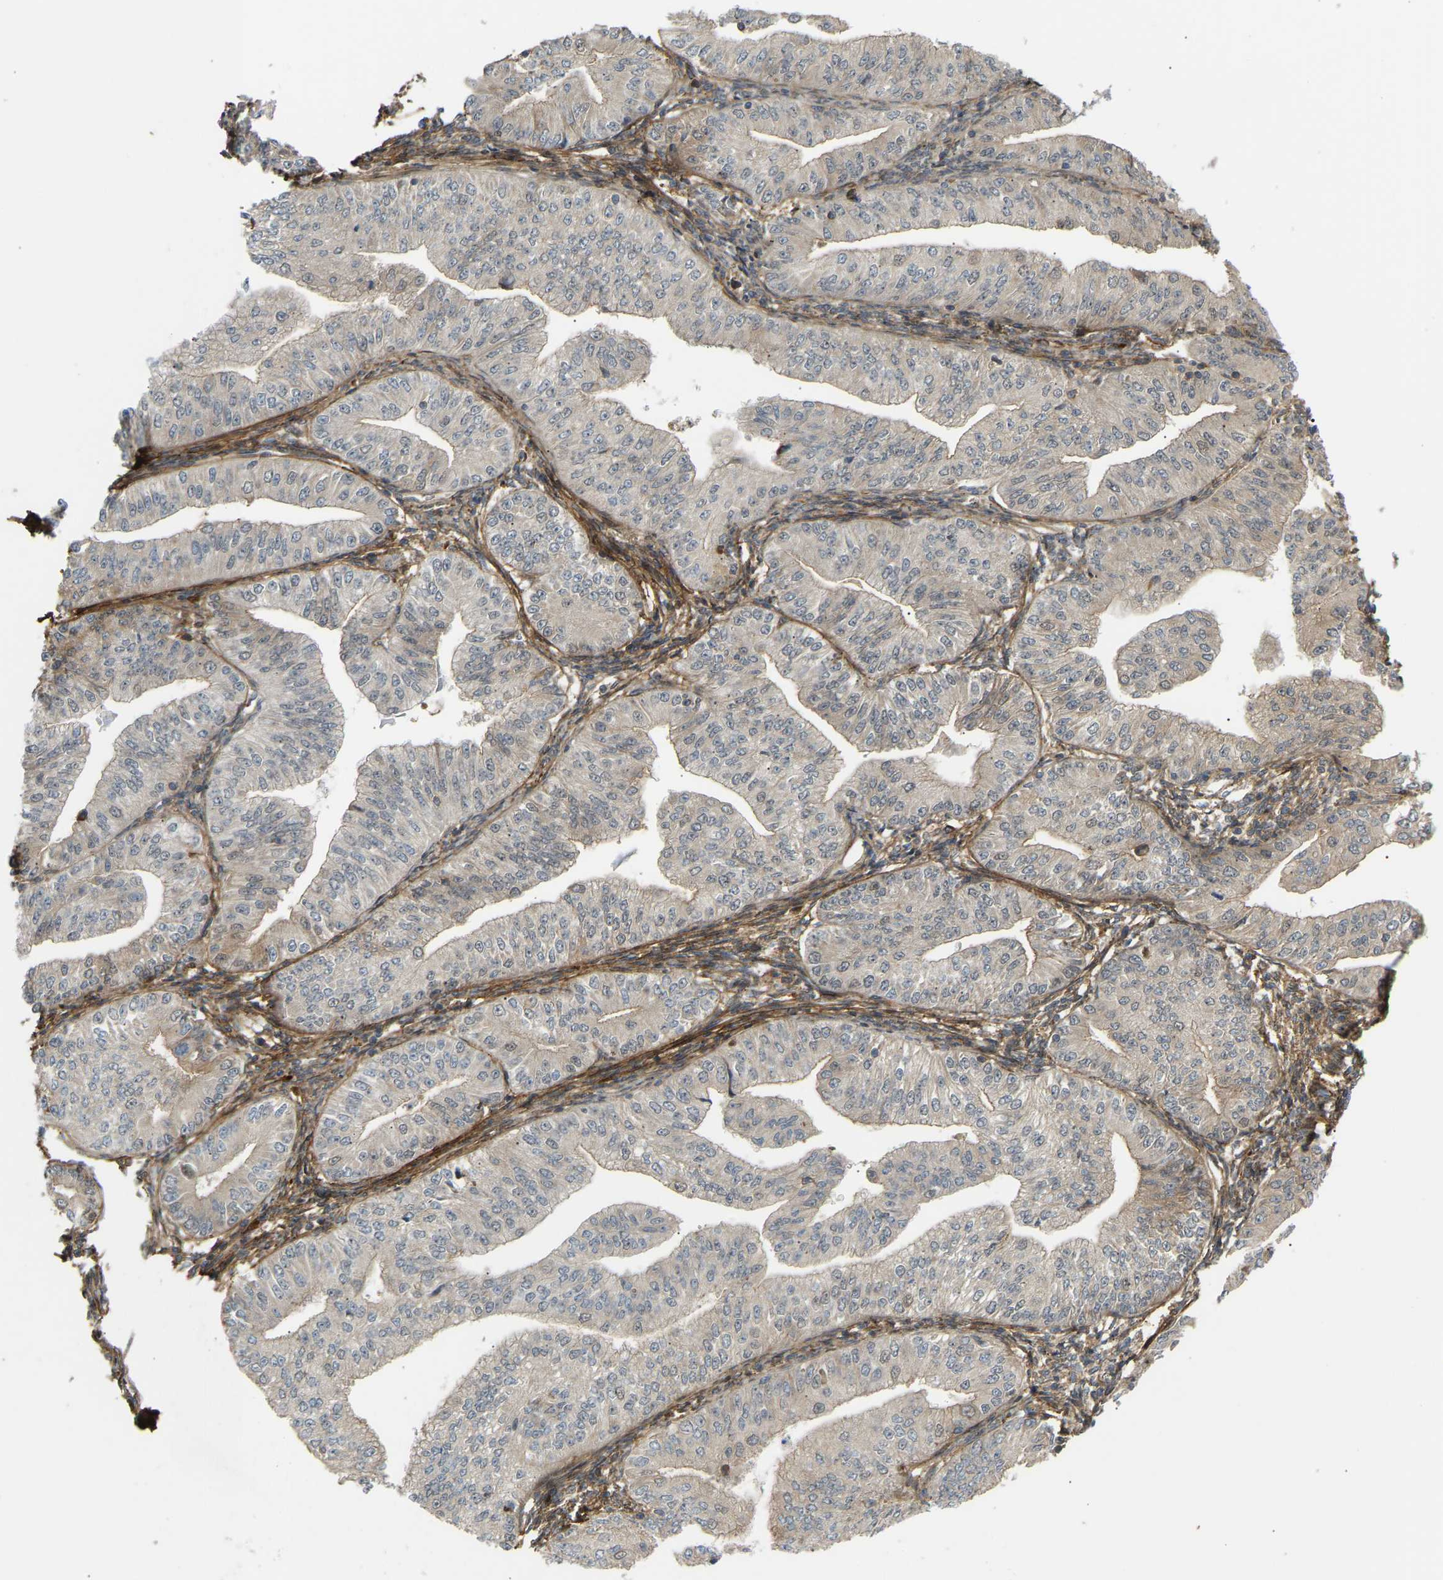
{"staining": {"intensity": "moderate", "quantity": "<25%", "location": "cytoplasmic/membranous,nuclear"}, "tissue": "endometrial cancer", "cell_type": "Tumor cells", "image_type": "cancer", "snomed": [{"axis": "morphology", "description": "Normal tissue, NOS"}, {"axis": "morphology", "description": "Adenocarcinoma, NOS"}, {"axis": "topography", "description": "Endometrium"}], "caption": "This is a histology image of IHC staining of endometrial cancer, which shows moderate staining in the cytoplasmic/membranous and nuclear of tumor cells.", "gene": "PLCG2", "patient": {"sex": "female", "age": 53}}